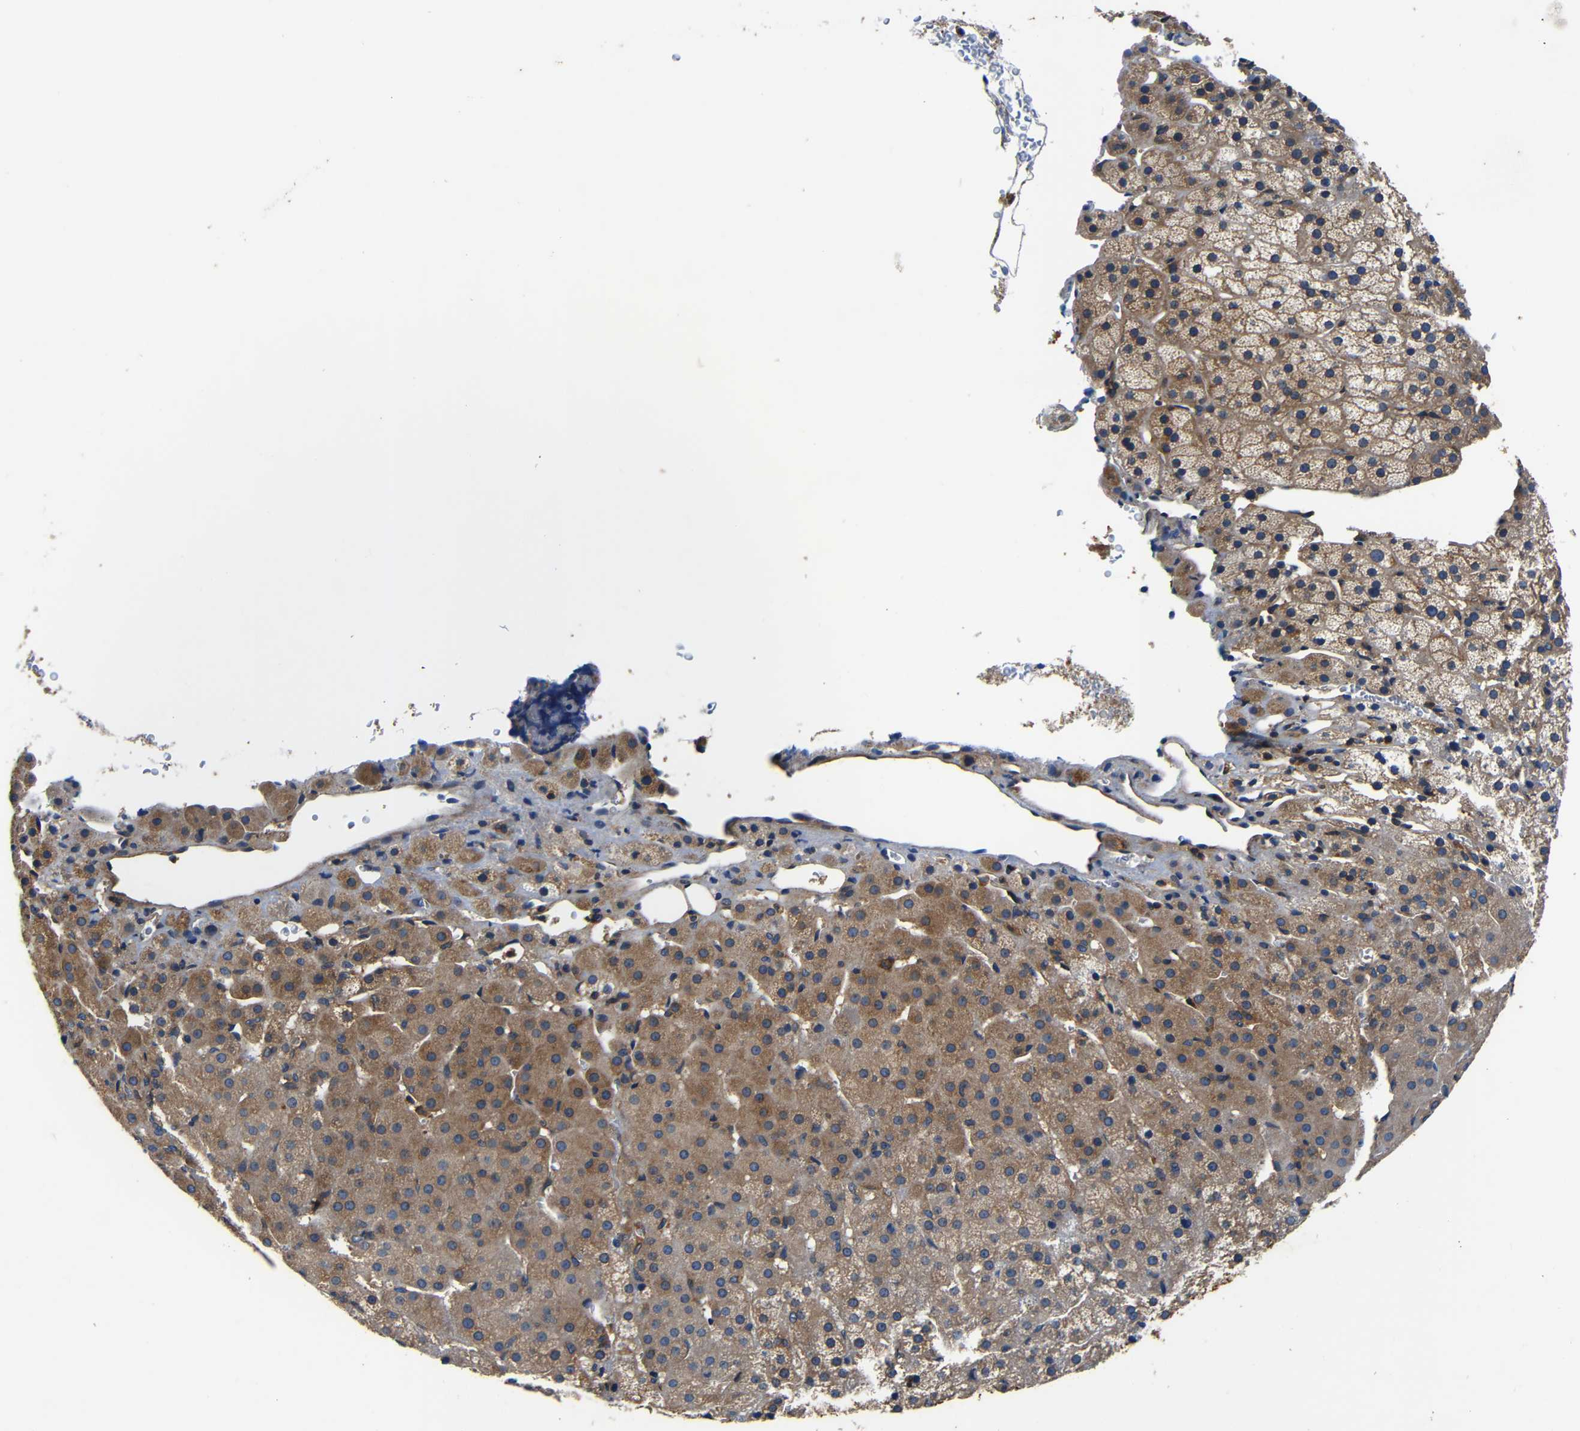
{"staining": {"intensity": "moderate", "quantity": ">75%", "location": "cytoplasmic/membranous"}, "tissue": "adrenal gland", "cell_type": "Glandular cells", "image_type": "normal", "snomed": [{"axis": "morphology", "description": "Normal tissue, NOS"}, {"axis": "topography", "description": "Adrenal gland"}], "caption": "An immunohistochemistry (IHC) image of benign tissue is shown. Protein staining in brown highlights moderate cytoplasmic/membranous positivity in adrenal gland within glandular cells. (DAB IHC with brightfield microscopy, high magnification).", "gene": "CNR2", "patient": {"sex": "female", "age": 57}}